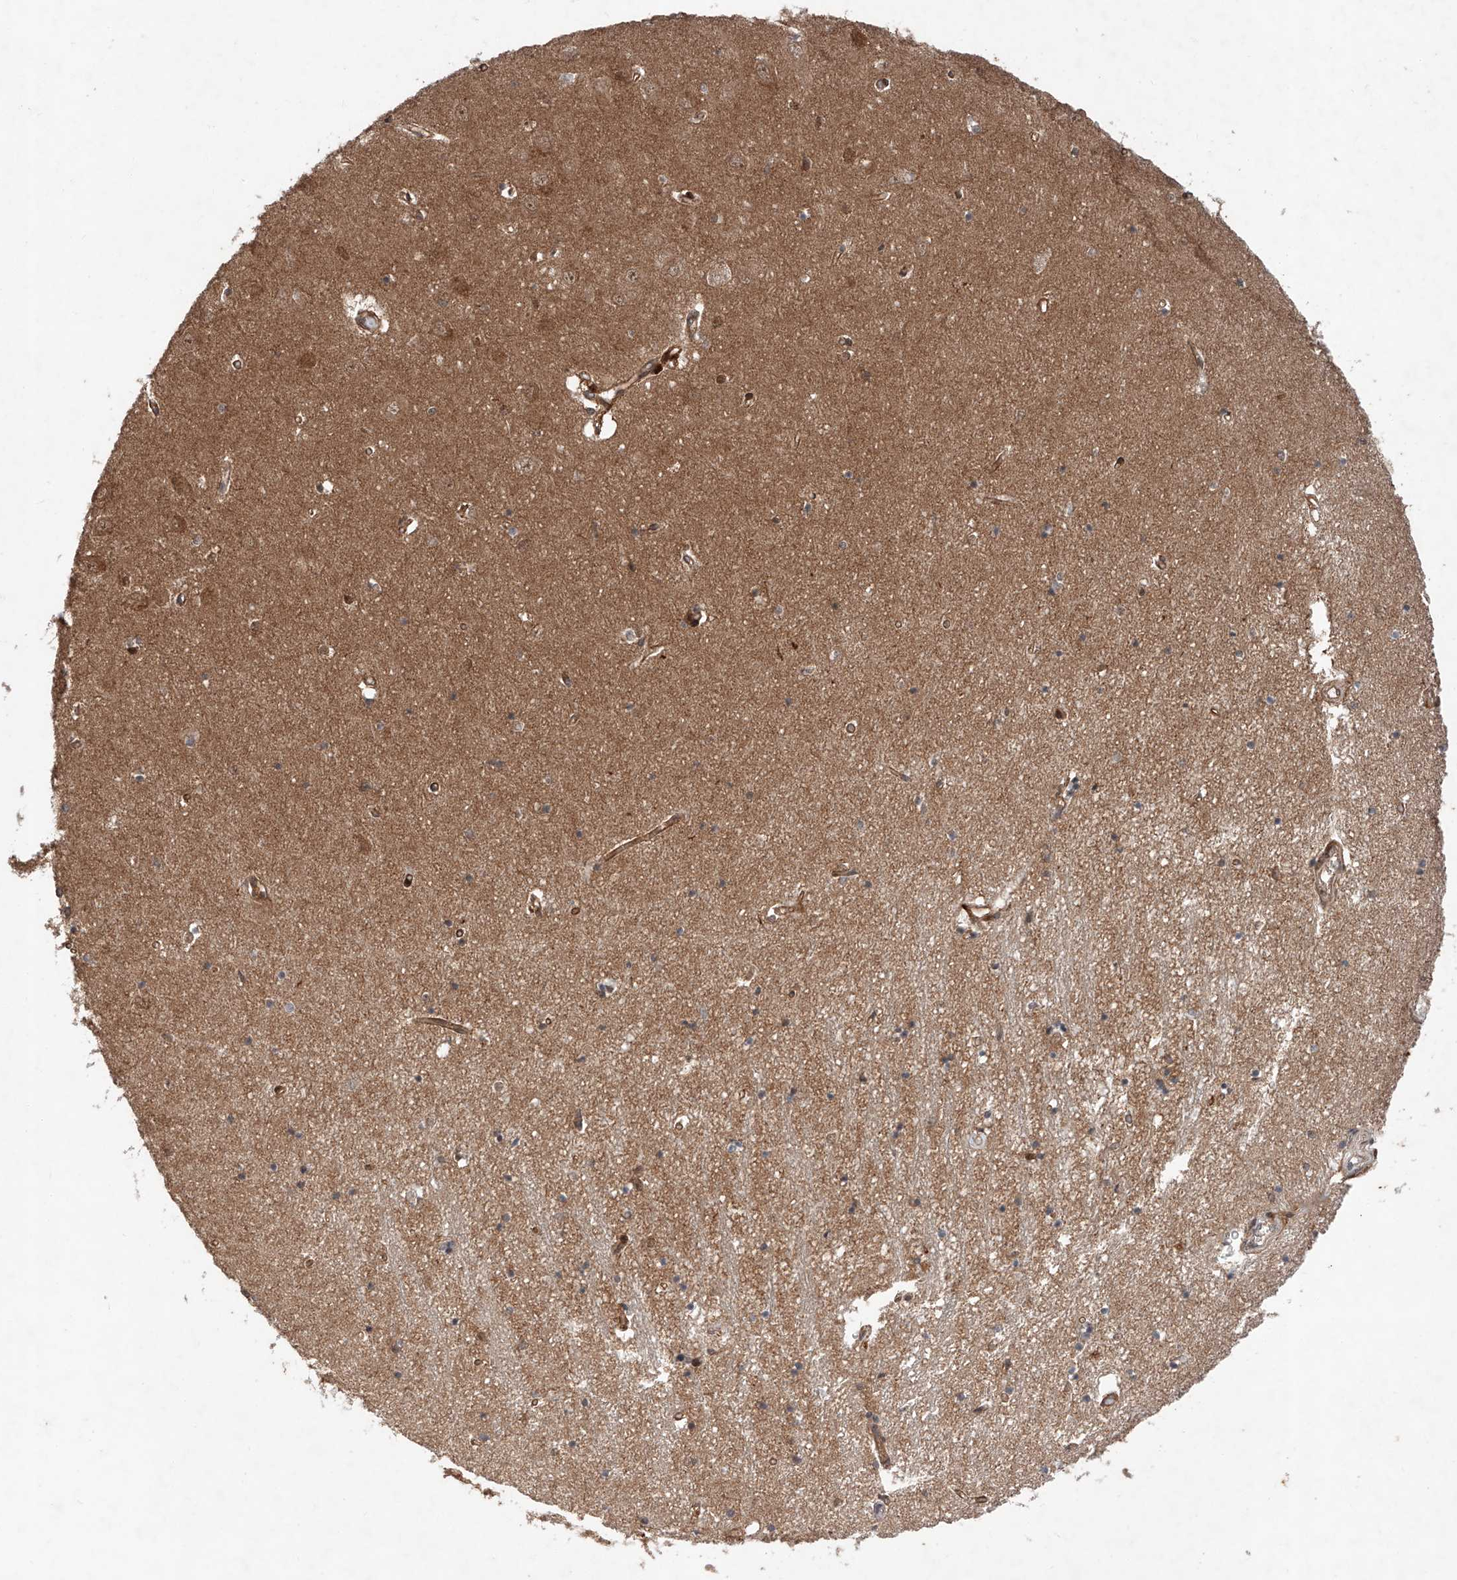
{"staining": {"intensity": "moderate", "quantity": "<25%", "location": "cytoplasmic/membranous,nuclear"}, "tissue": "hippocampus", "cell_type": "Glial cells", "image_type": "normal", "snomed": [{"axis": "morphology", "description": "Normal tissue, NOS"}, {"axis": "topography", "description": "Hippocampus"}], "caption": "The photomicrograph demonstrates staining of normal hippocampus, revealing moderate cytoplasmic/membranous,nuclear protein expression (brown color) within glial cells.", "gene": "ZFP28", "patient": {"sex": "male", "age": 70}}